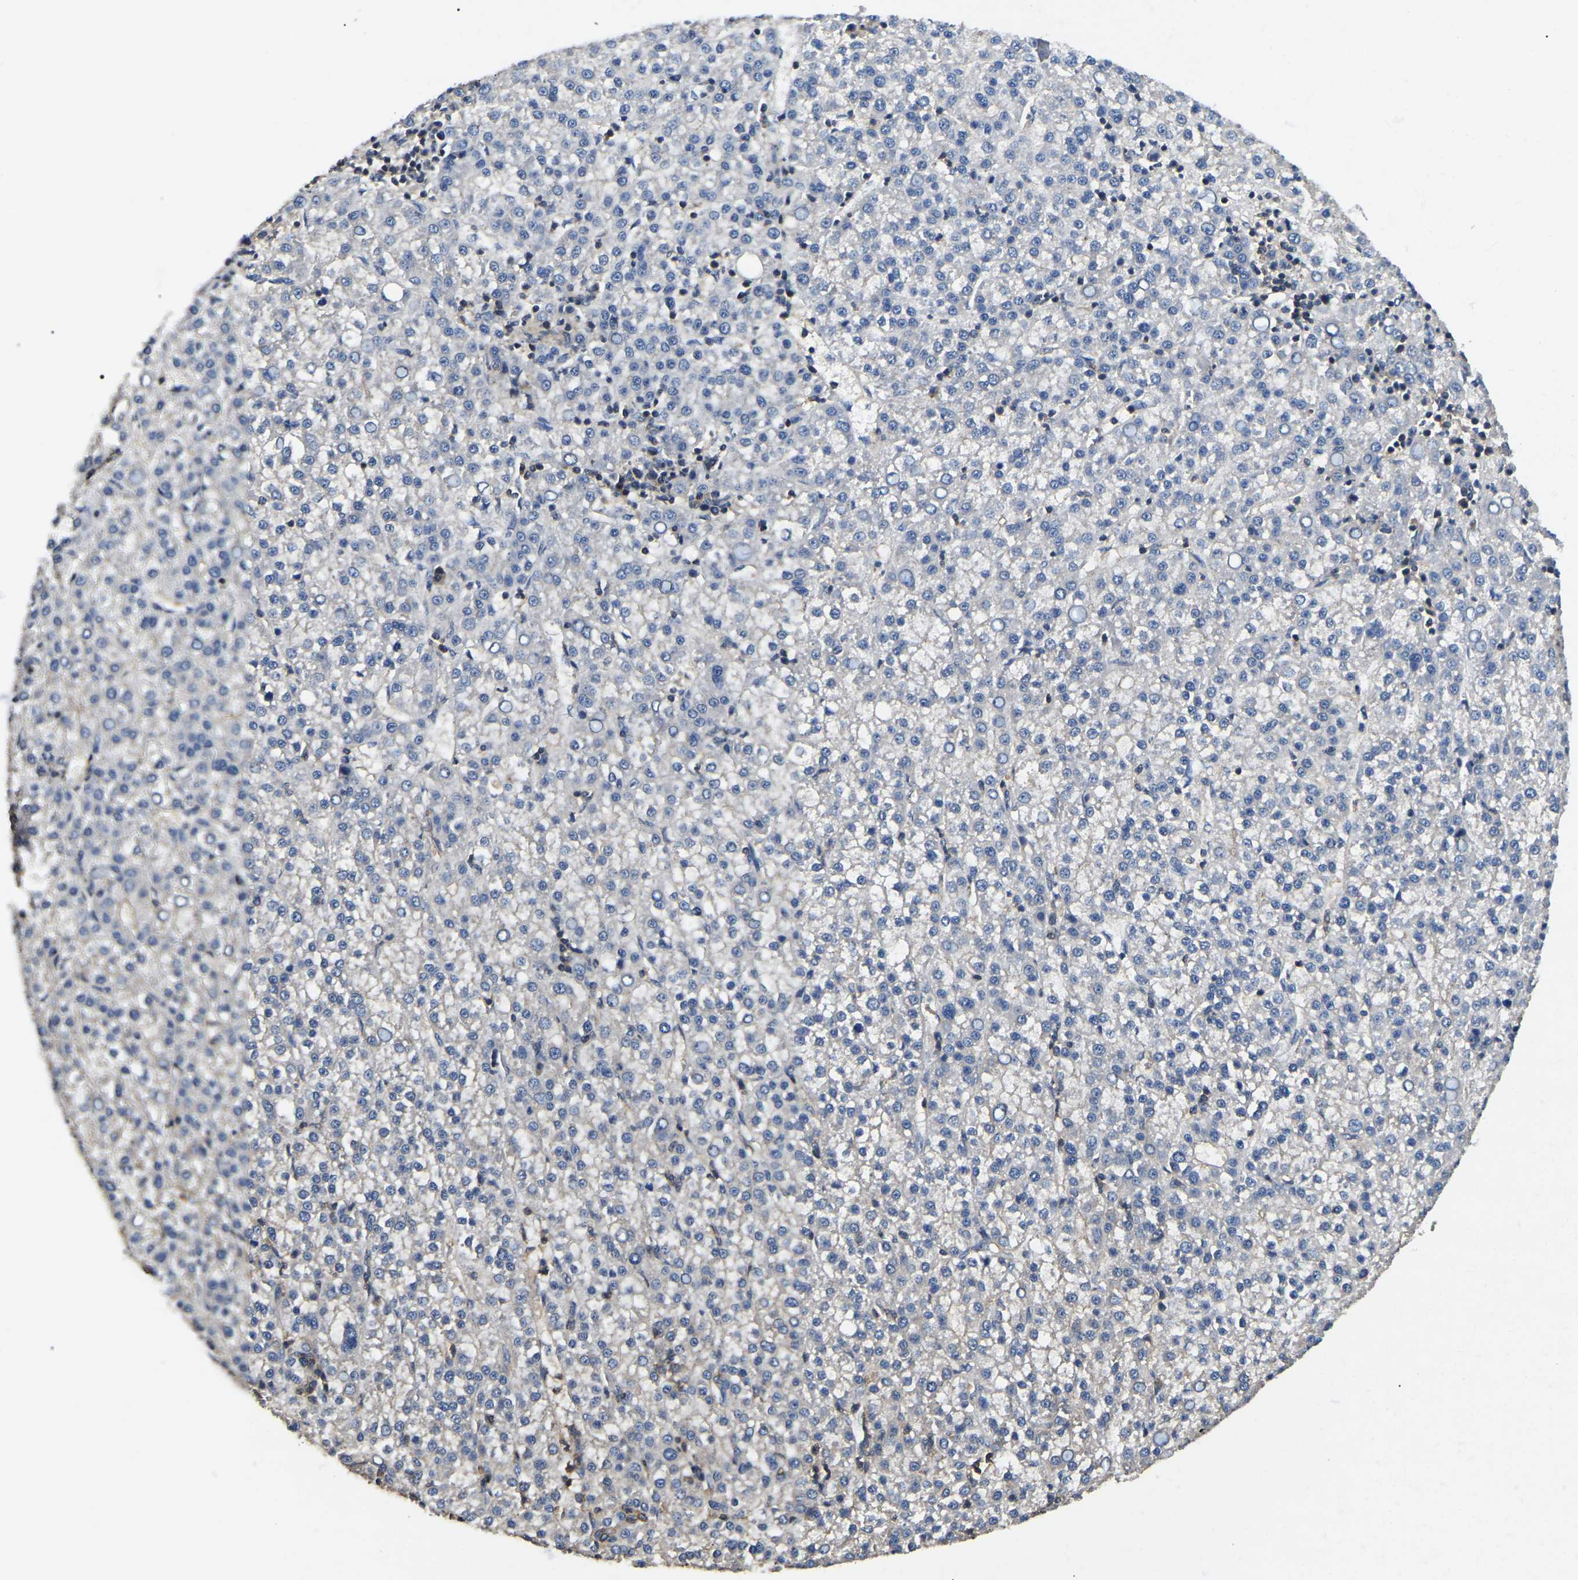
{"staining": {"intensity": "negative", "quantity": "none", "location": "none"}, "tissue": "liver cancer", "cell_type": "Tumor cells", "image_type": "cancer", "snomed": [{"axis": "morphology", "description": "Carcinoma, Hepatocellular, NOS"}, {"axis": "topography", "description": "Liver"}], "caption": "Human liver hepatocellular carcinoma stained for a protein using IHC reveals no positivity in tumor cells.", "gene": "SMPD2", "patient": {"sex": "female", "age": 58}}